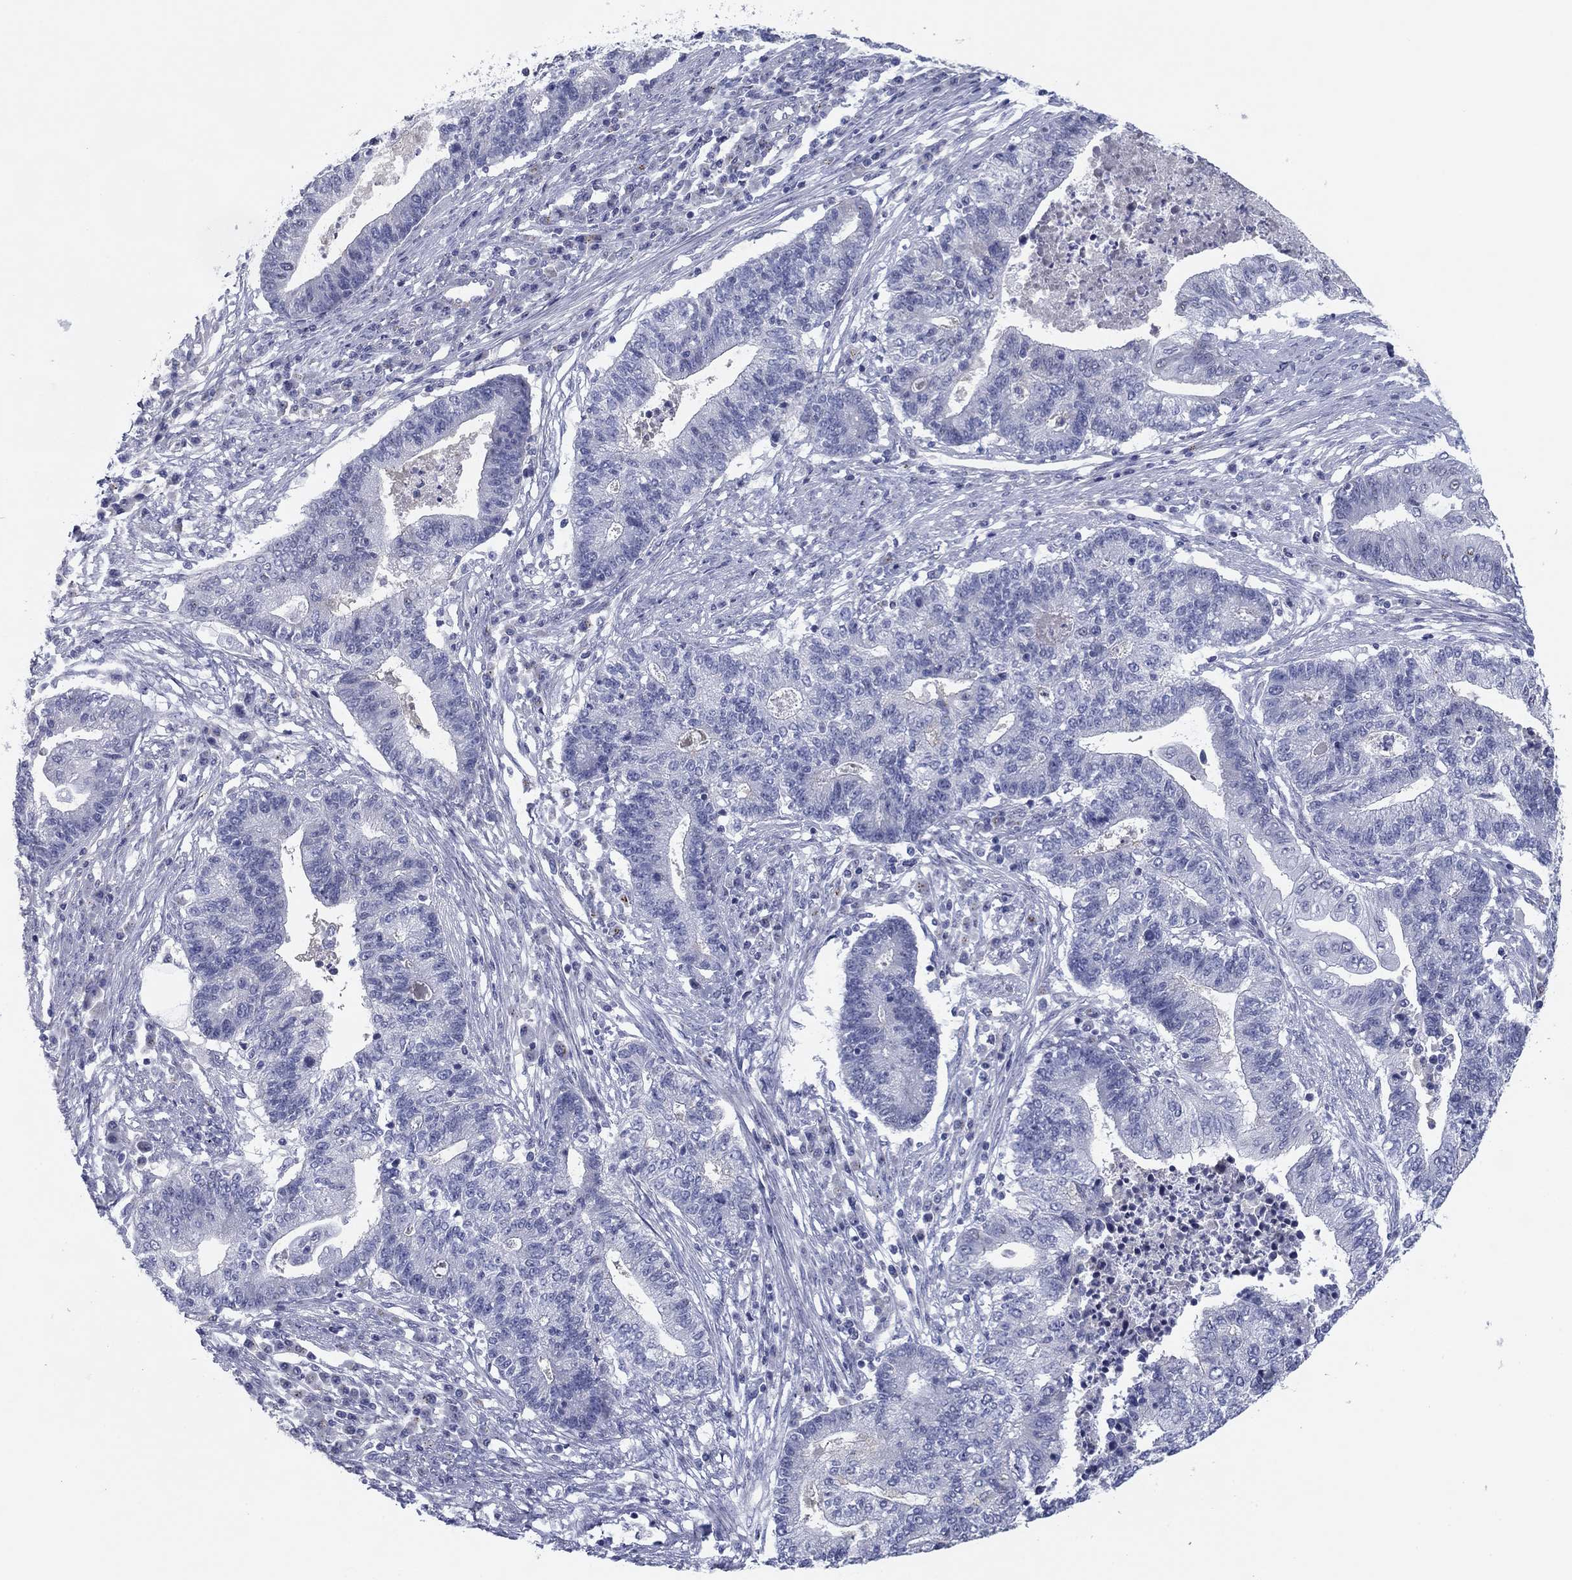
{"staining": {"intensity": "negative", "quantity": "none", "location": "none"}, "tissue": "endometrial cancer", "cell_type": "Tumor cells", "image_type": "cancer", "snomed": [{"axis": "morphology", "description": "Adenocarcinoma, NOS"}, {"axis": "topography", "description": "Uterus"}, {"axis": "topography", "description": "Endometrium"}], "caption": "The image exhibits no significant positivity in tumor cells of adenocarcinoma (endometrial). Brightfield microscopy of immunohistochemistry (IHC) stained with DAB (3,3'-diaminobenzidine) (brown) and hematoxylin (blue), captured at high magnification.", "gene": "SEPTIN3", "patient": {"sex": "female", "age": 54}}